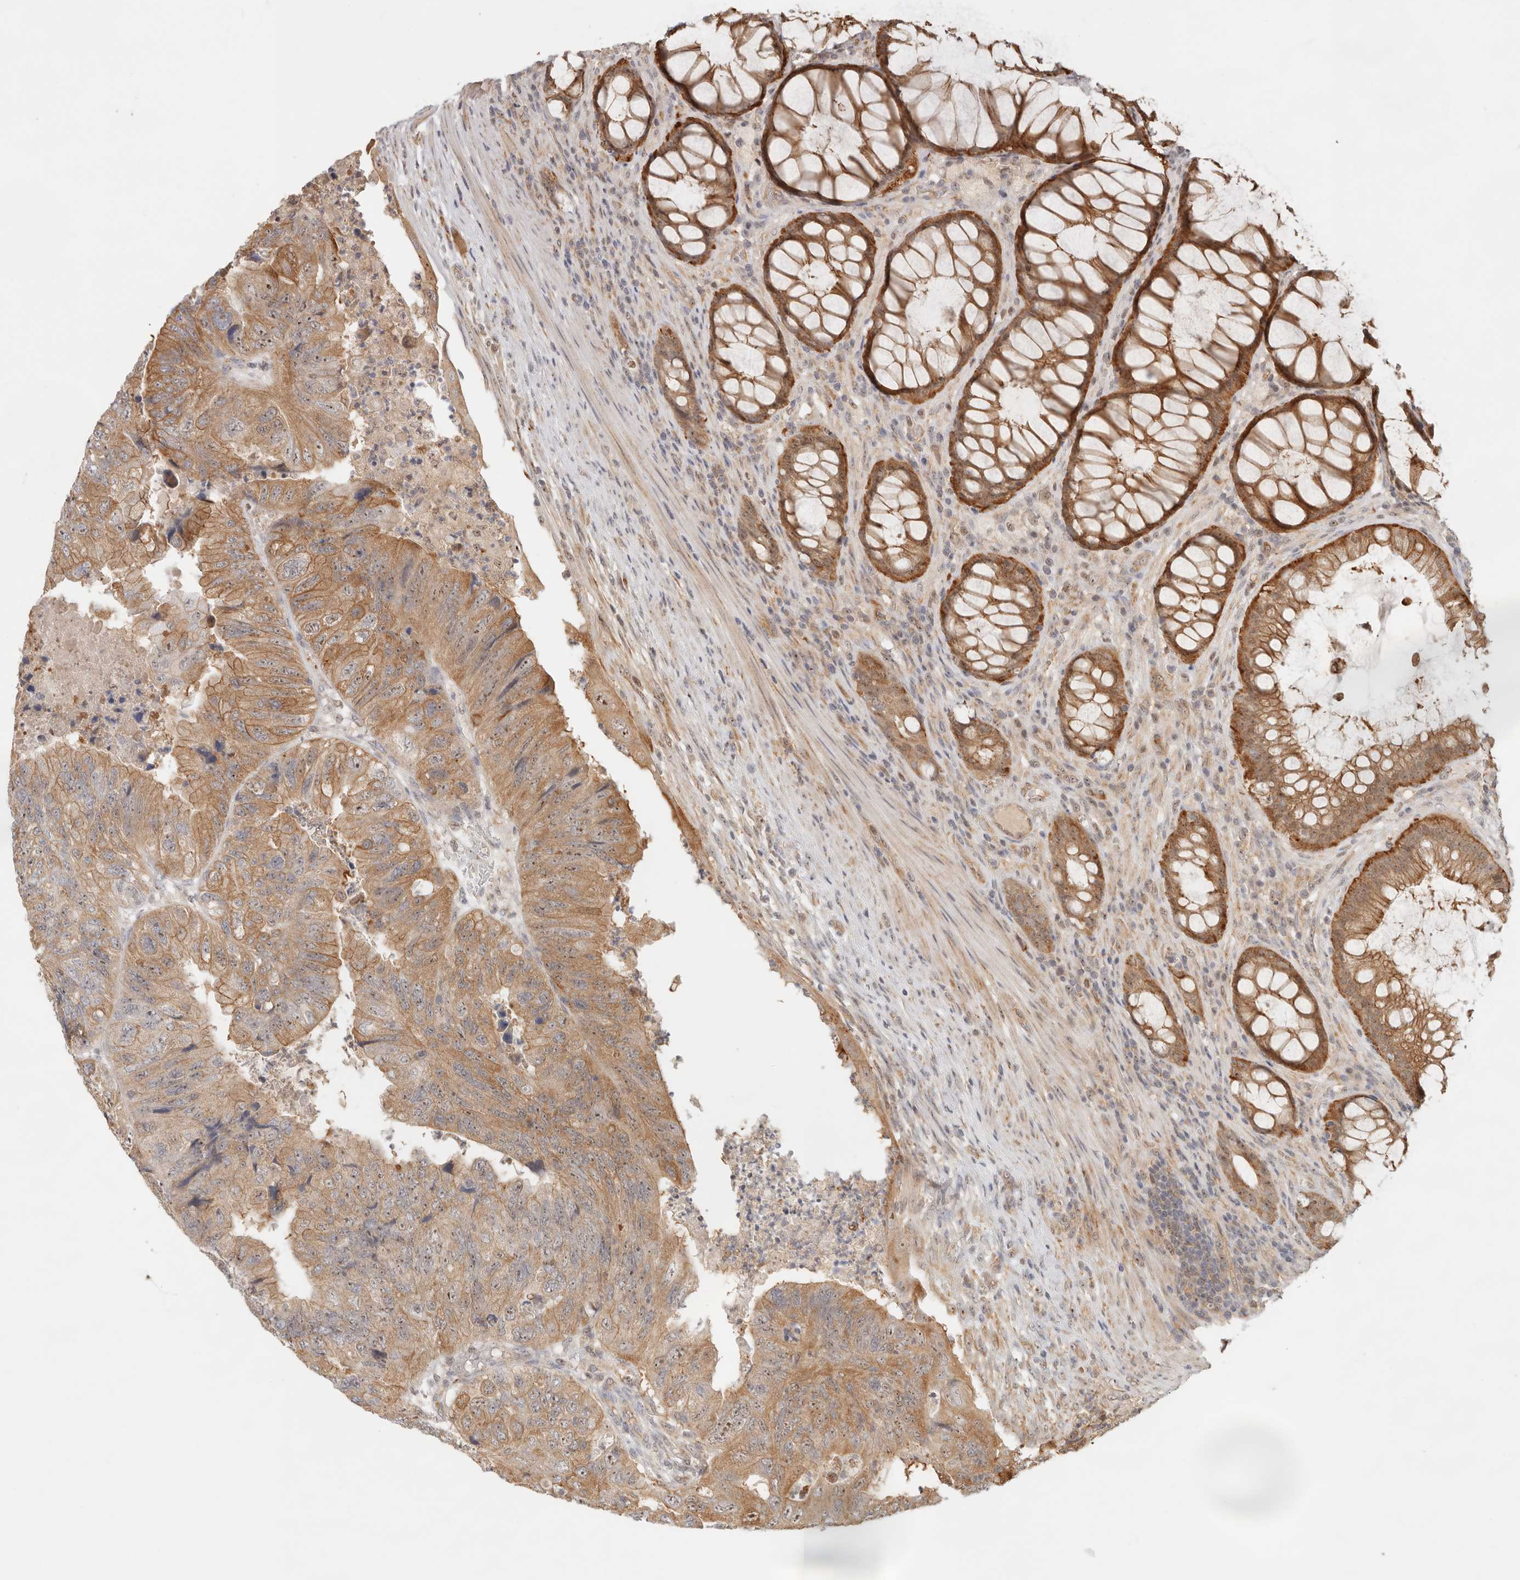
{"staining": {"intensity": "strong", "quantity": ">75%", "location": "cytoplasmic/membranous,nuclear"}, "tissue": "colorectal cancer", "cell_type": "Tumor cells", "image_type": "cancer", "snomed": [{"axis": "morphology", "description": "Adenocarcinoma, NOS"}, {"axis": "topography", "description": "Rectum"}], "caption": "High-magnification brightfield microscopy of colorectal adenocarcinoma stained with DAB (3,3'-diaminobenzidine) (brown) and counterstained with hematoxylin (blue). tumor cells exhibit strong cytoplasmic/membranous and nuclear expression is present in about>75% of cells.", "gene": "HEXD", "patient": {"sex": "male", "age": 63}}